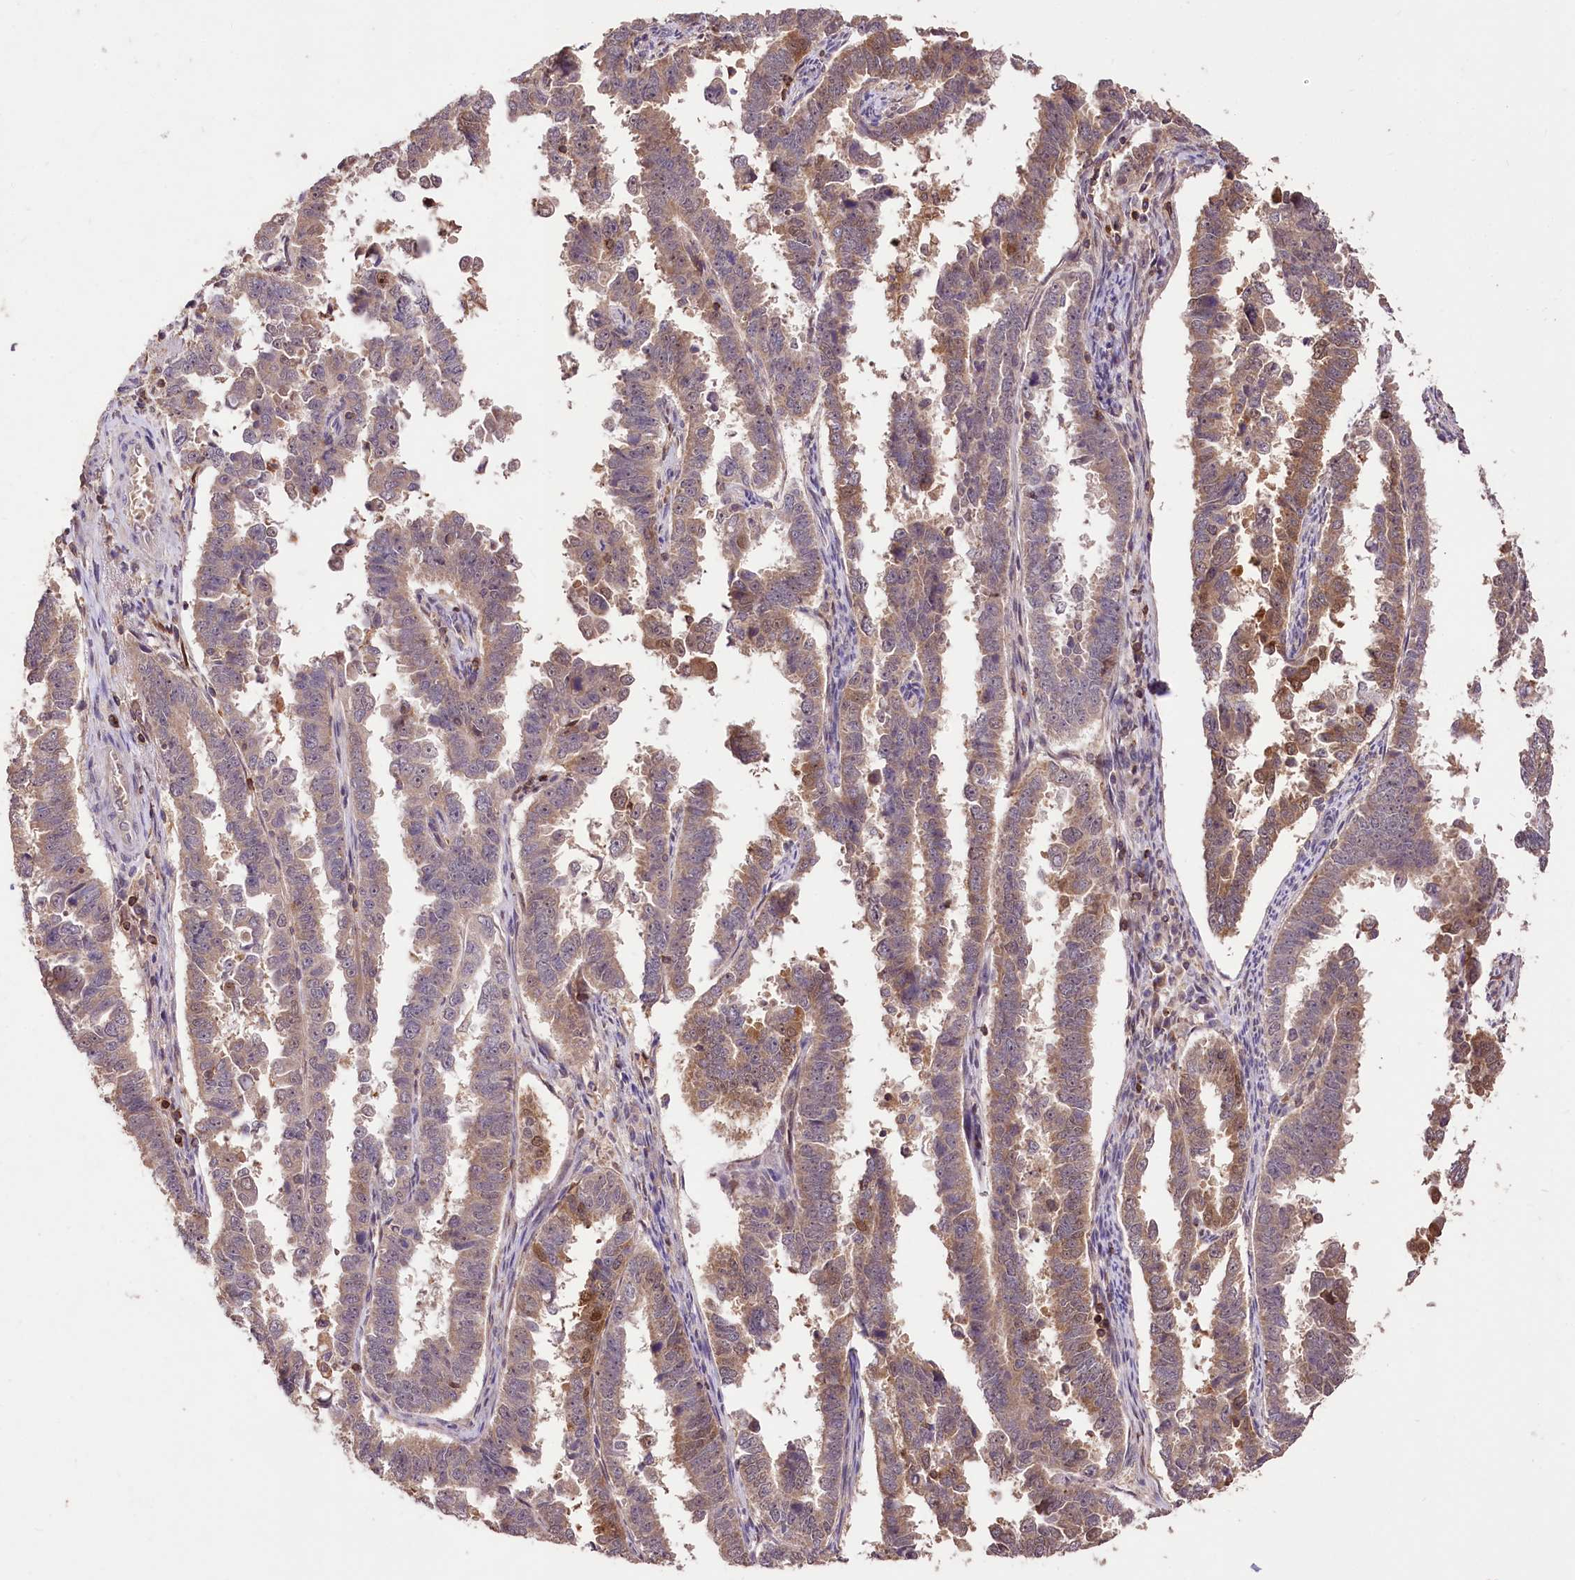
{"staining": {"intensity": "moderate", "quantity": "<25%", "location": "cytoplasmic/membranous,nuclear"}, "tissue": "endometrial cancer", "cell_type": "Tumor cells", "image_type": "cancer", "snomed": [{"axis": "morphology", "description": "Adenocarcinoma, NOS"}, {"axis": "topography", "description": "Endometrium"}], "caption": "Human endometrial cancer stained with a protein marker displays moderate staining in tumor cells.", "gene": "SERGEF", "patient": {"sex": "female", "age": 75}}